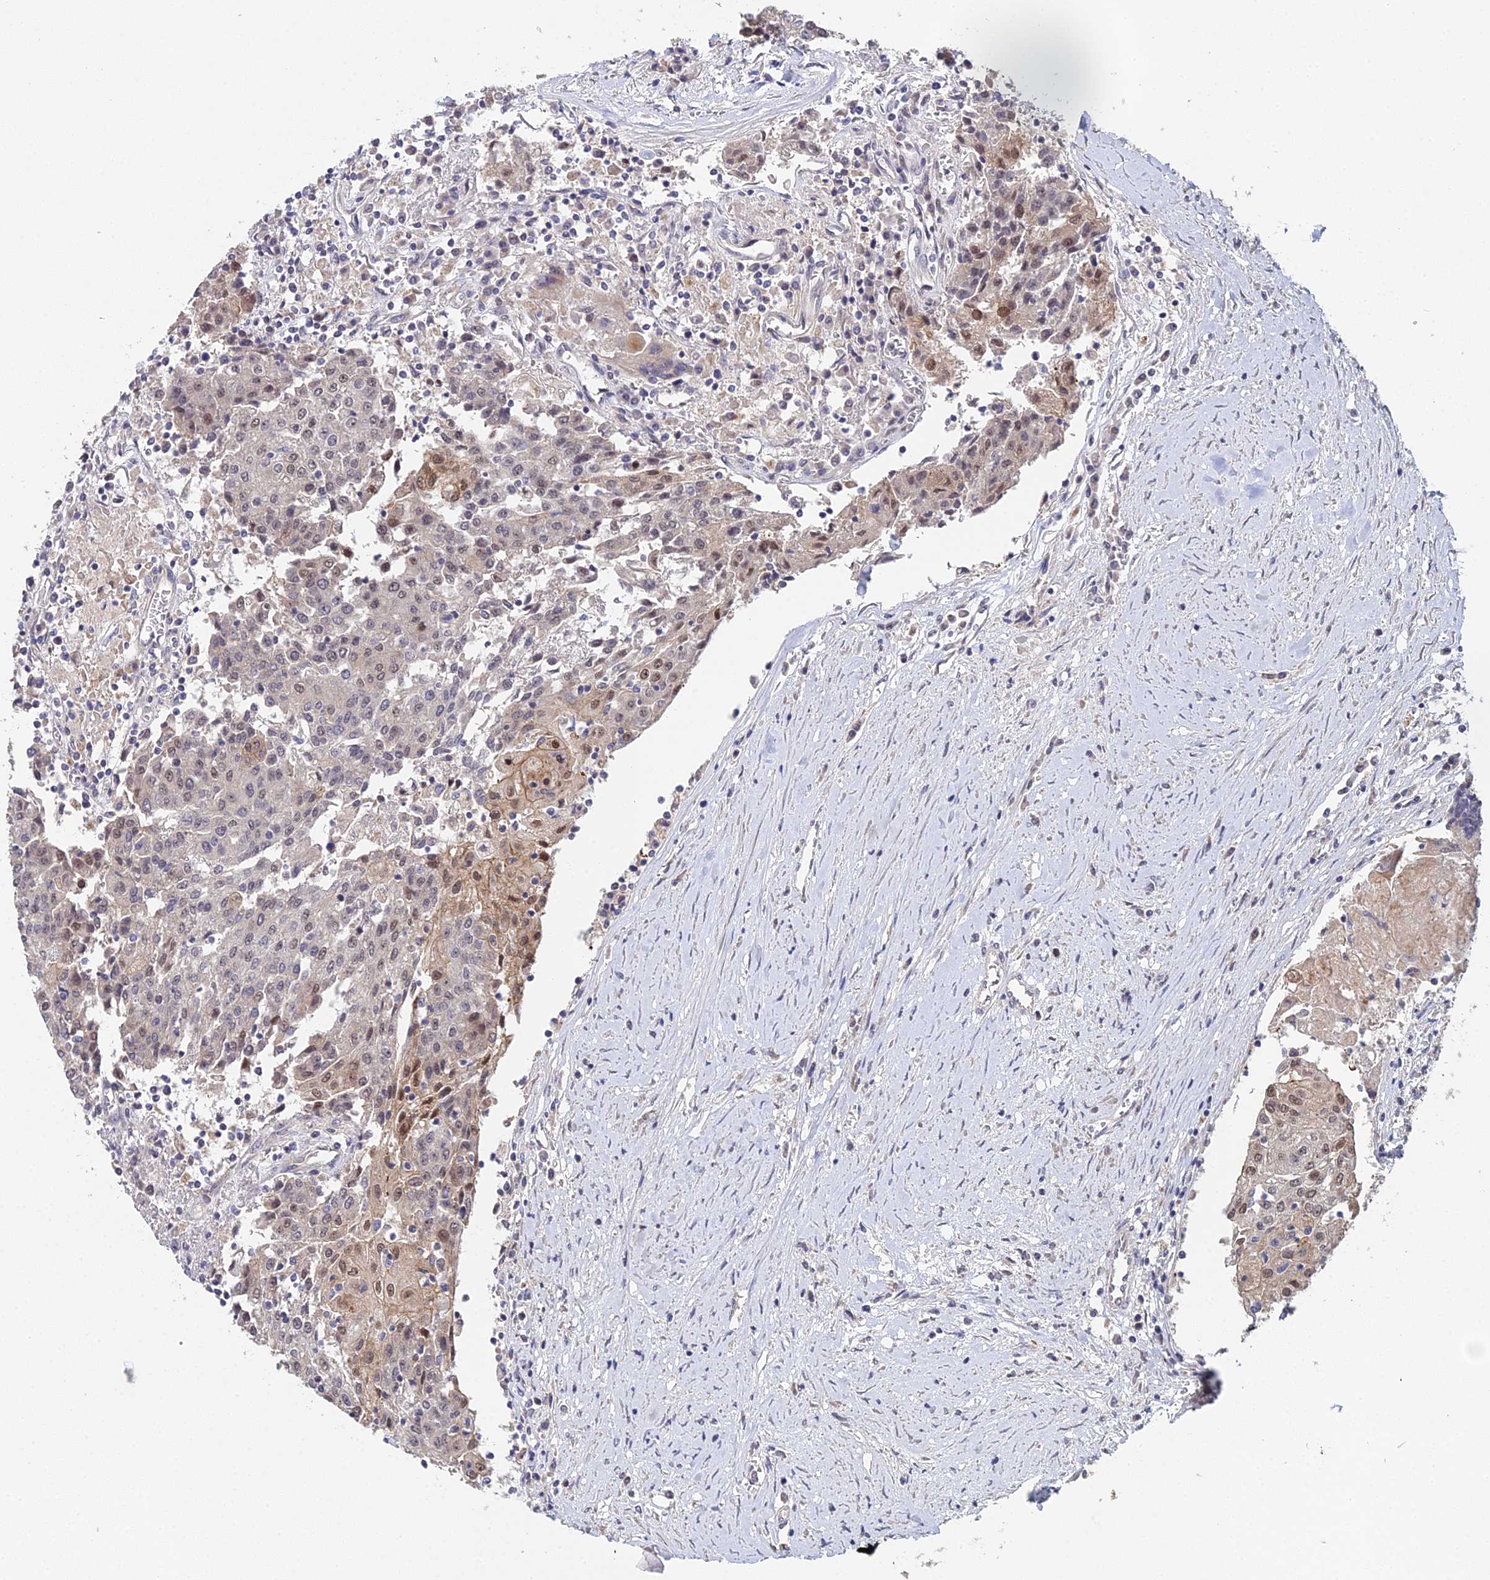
{"staining": {"intensity": "moderate", "quantity": "<25%", "location": "cytoplasmic/membranous,nuclear"}, "tissue": "urothelial cancer", "cell_type": "Tumor cells", "image_type": "cancer", "snomed": [{"axis": "morphology", "description": "Urothelial carcinoma, High grade"}, {"axis": "topography", "description": "Urinary bladder"}], "caption": "Immunohistochemical staining of urothelial carcinoma (high-grade) exhibits low levels of moderate cytoplasmic/membranous and nuclear positivity in about <25% of tumor cells.", "gene": "ERCC5", "patient": {"sex": "female", "age": 85}}